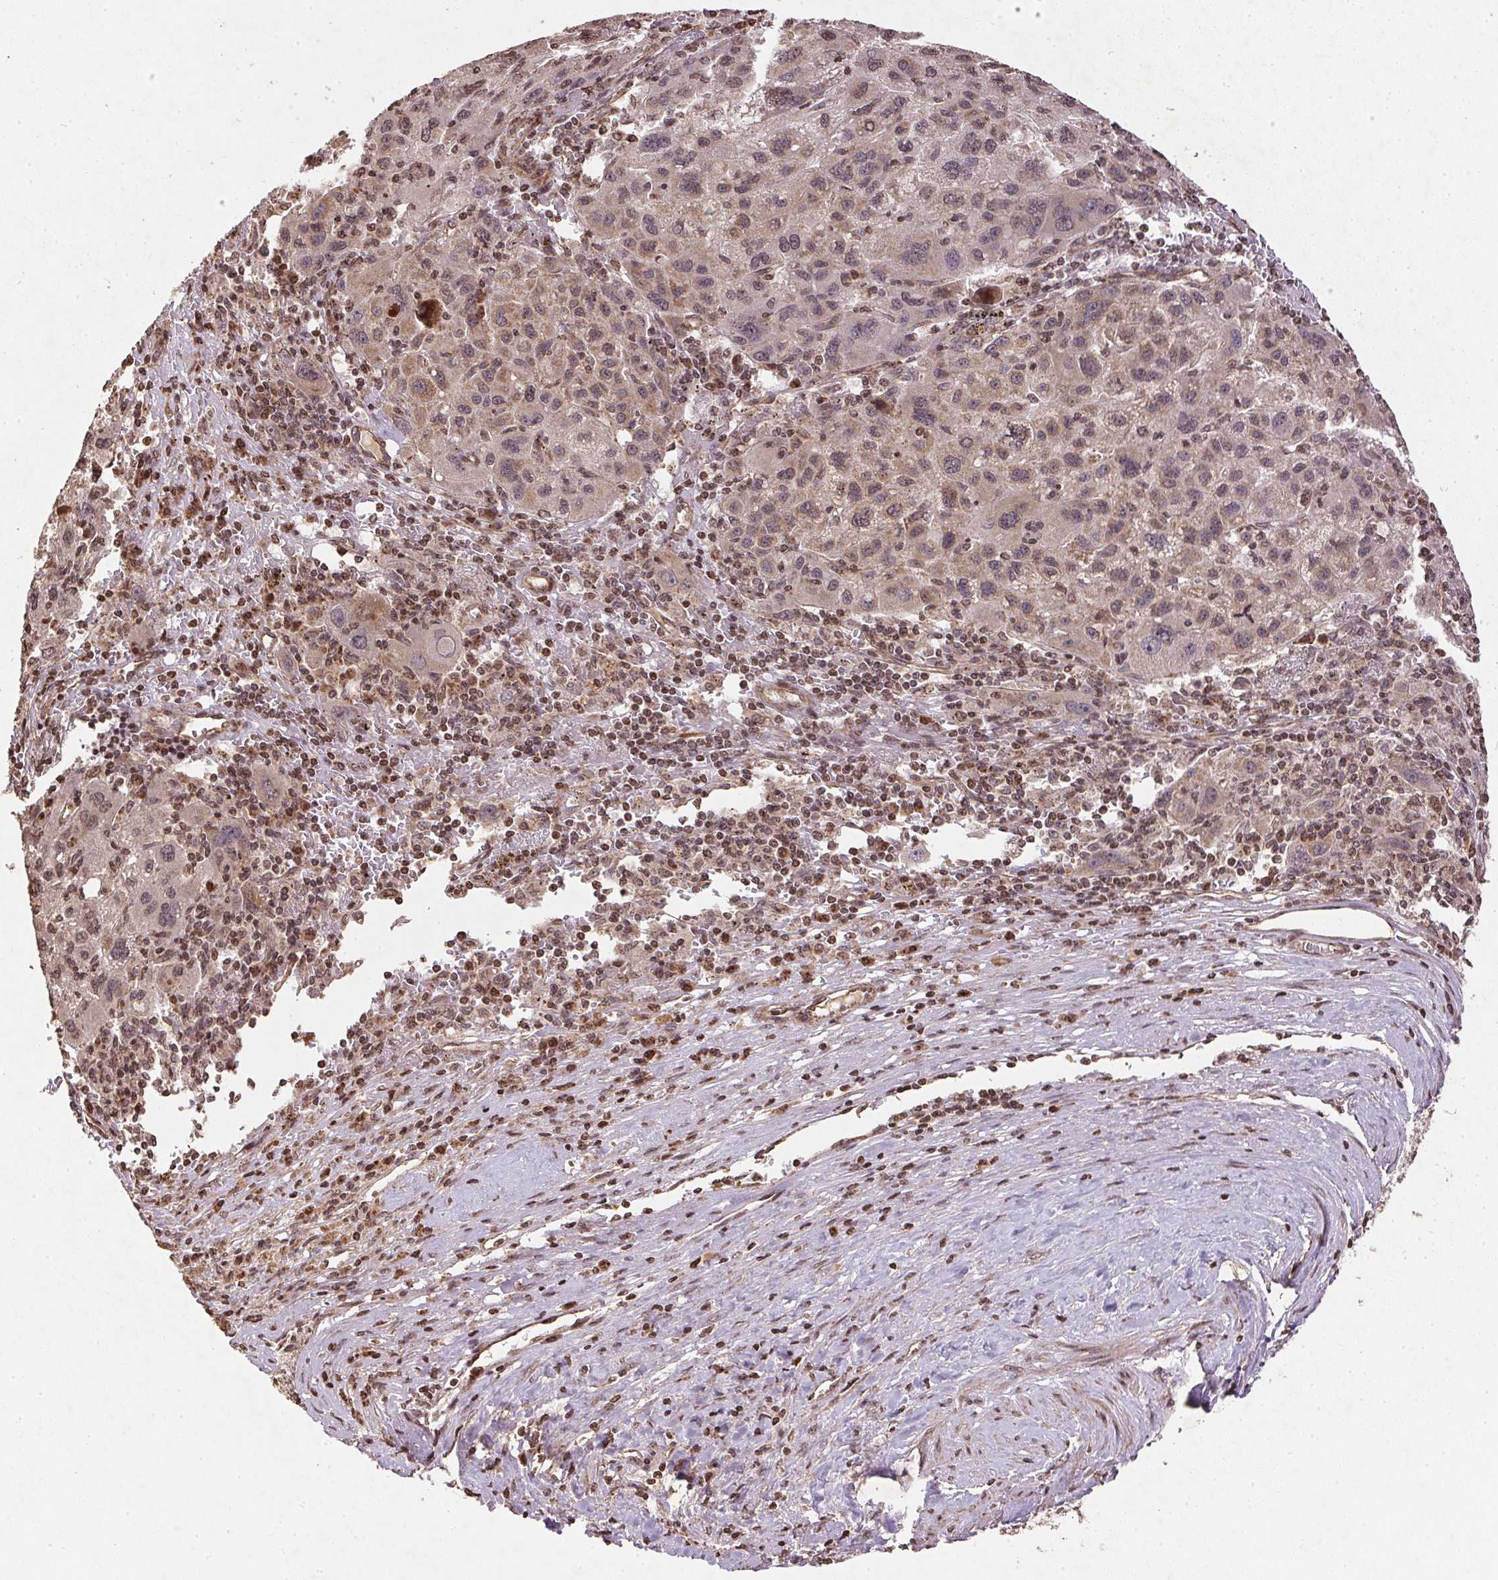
{"staining": {"intensity": "weak", "quantity": "25%-75%", "location": "cytoplasmic/membranous"}, "tissue": "liver cancer", "cell_type": "Tumor cells", "image_type": "cancer", "snomed": [{"axis": "morphology", "description": "Carcinoma, Hepatocellular, NOS"}, {"axis": "topography", "description": "Liver"}], "caption": "A high-resolution photomicrograph shows immunohistochemistry staining of liver cancer (hepatocellular carcinoma), which demonstrates weak cytoplasmic/membranous staining in about 25%-75% of tumor cells.", "gene": "SPRED2", "patient": {"sex": "female", "age": 77}}